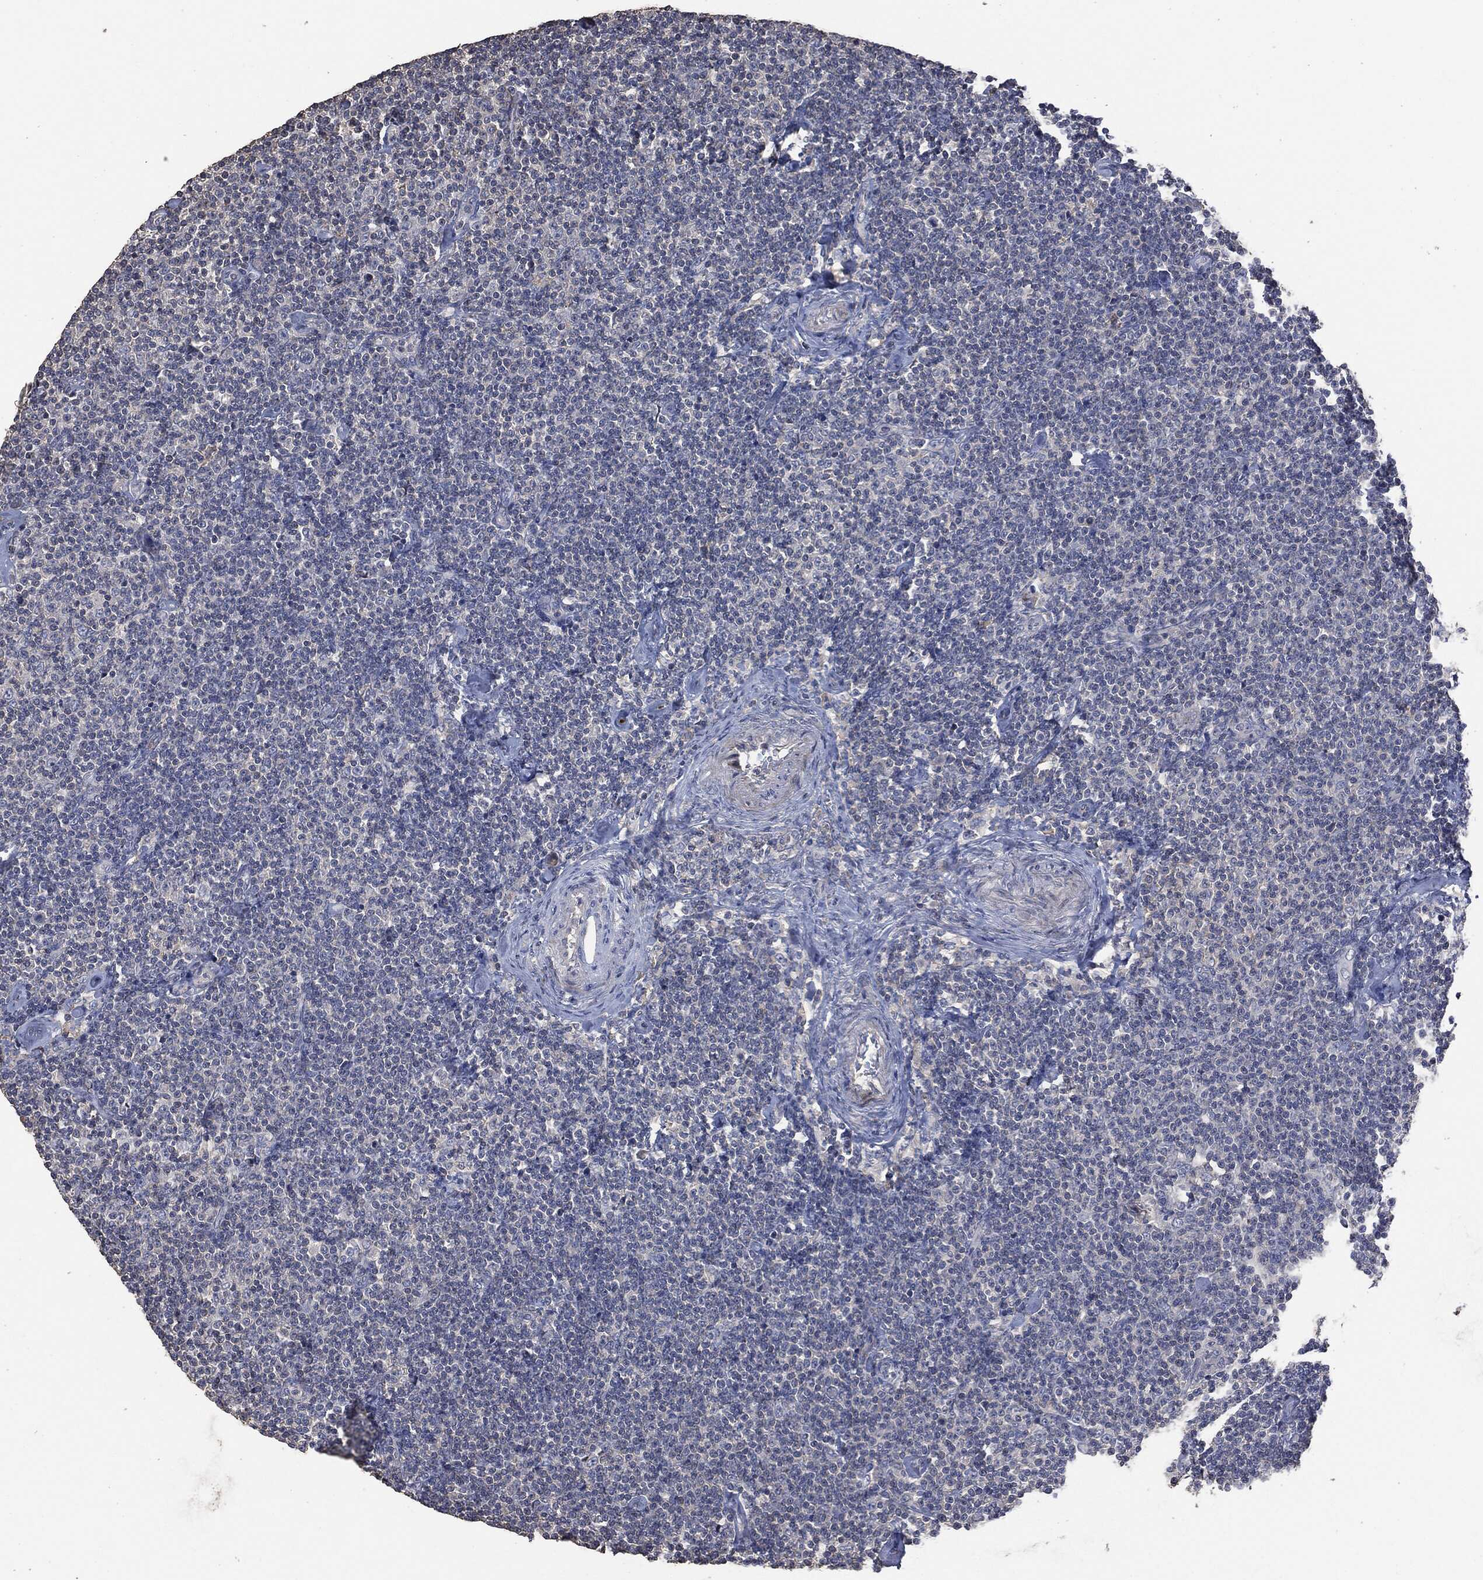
{"staining": {"intensity": "negative", "quantity": "none", "location": "none"}, "tissue": "lymphoma", "cell_type": "Tumor cells", "image_type": "cancer", "snomed": [{"axis": "morphology", "description": "Malignant lymphoma, non-Hodgkin's type, Low grade"}, {"axis": "topography", "description": "Lymph node"}], "caption": "An image of human lymphoma is negative for staining in tumor cells.", "gene": "MSLN", "patient": {"sex": "male", "age": 81}}